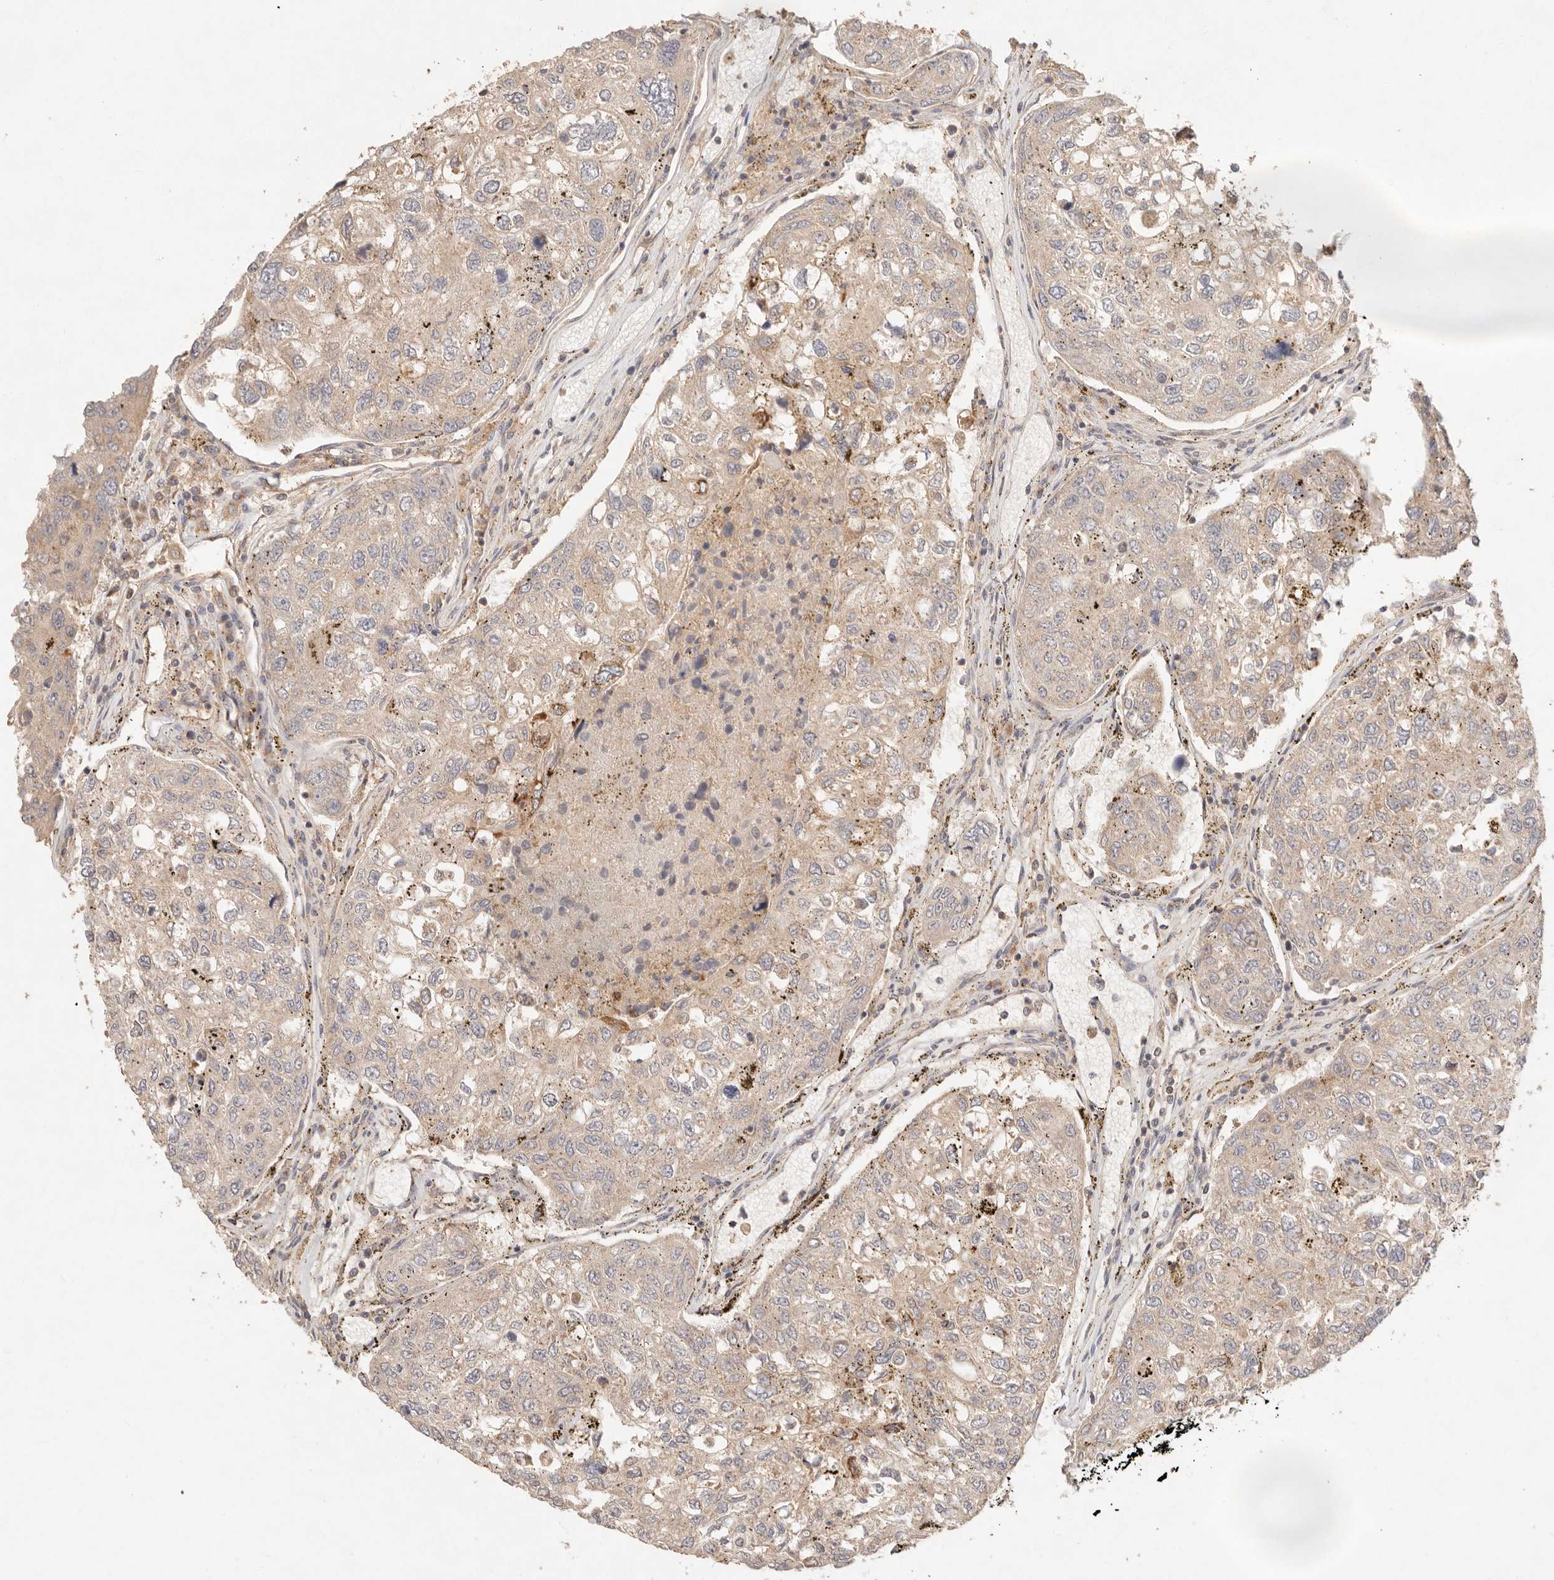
{"staining": {"intensity": "weak", "quantity": "<25%", "location": "cytoplasmic/membranous"}, "tissue": "urothelial cancer", "cell_type": "Tumor cells", "image_type": "cancer", "snomed": [{"axis": "morphology", "description": "Urothelial carcinoma, High grade"}, {"axis": "topography", "description": "Lymph node"}, {"axis": "topography", "description": "Urinary bladder"}], "caption": "Immunohistochemistry of urothelial carcinoma (high-grade) shows no positivity in tumor cells.", "gene": "HECTD3", "patient": {"sex": "male", "age": 51}}